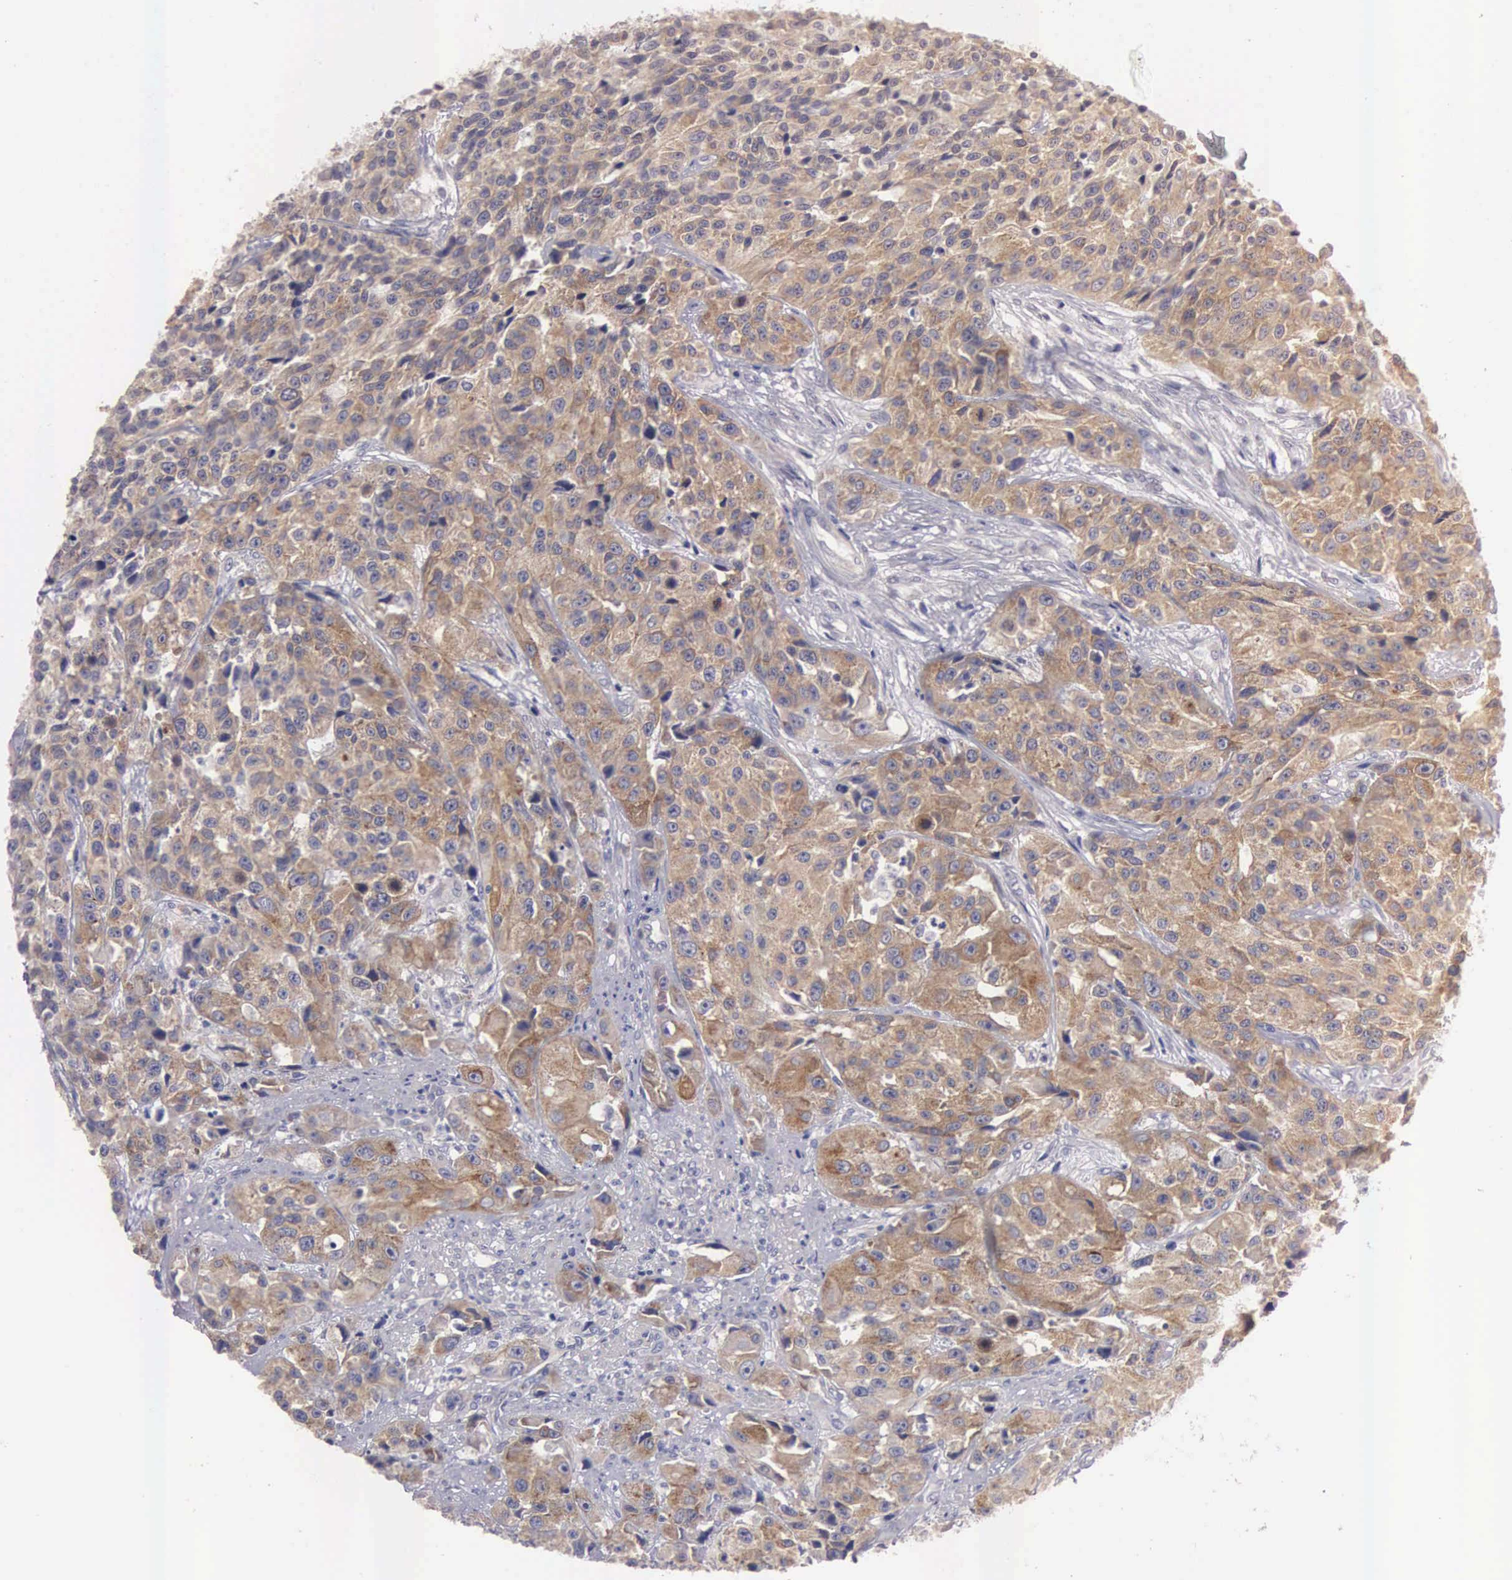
{"staining": {"intensity": "strong", "quantity": ">75%", "location": "cytoplasmic/membranous"}, "tissue": "urothelial cancer", "cell_type": "Tumor cells", "image_type": "cancer", "snomed": [{"axis": "morphology", "description": "Urothelial carcinoma, High grade"}, {"axis": "topography", "description": "Urinary bladder"}], "caption": "This histopathology image displays immunohistochemistry (IHC) staining of urothelial carcinoma (high-grade), with high strong cytoplasmic/membranous expression in about >75% of tumor cells.", "gene": "CEP170B", "patient": {"sex": "female", "age": 81}}